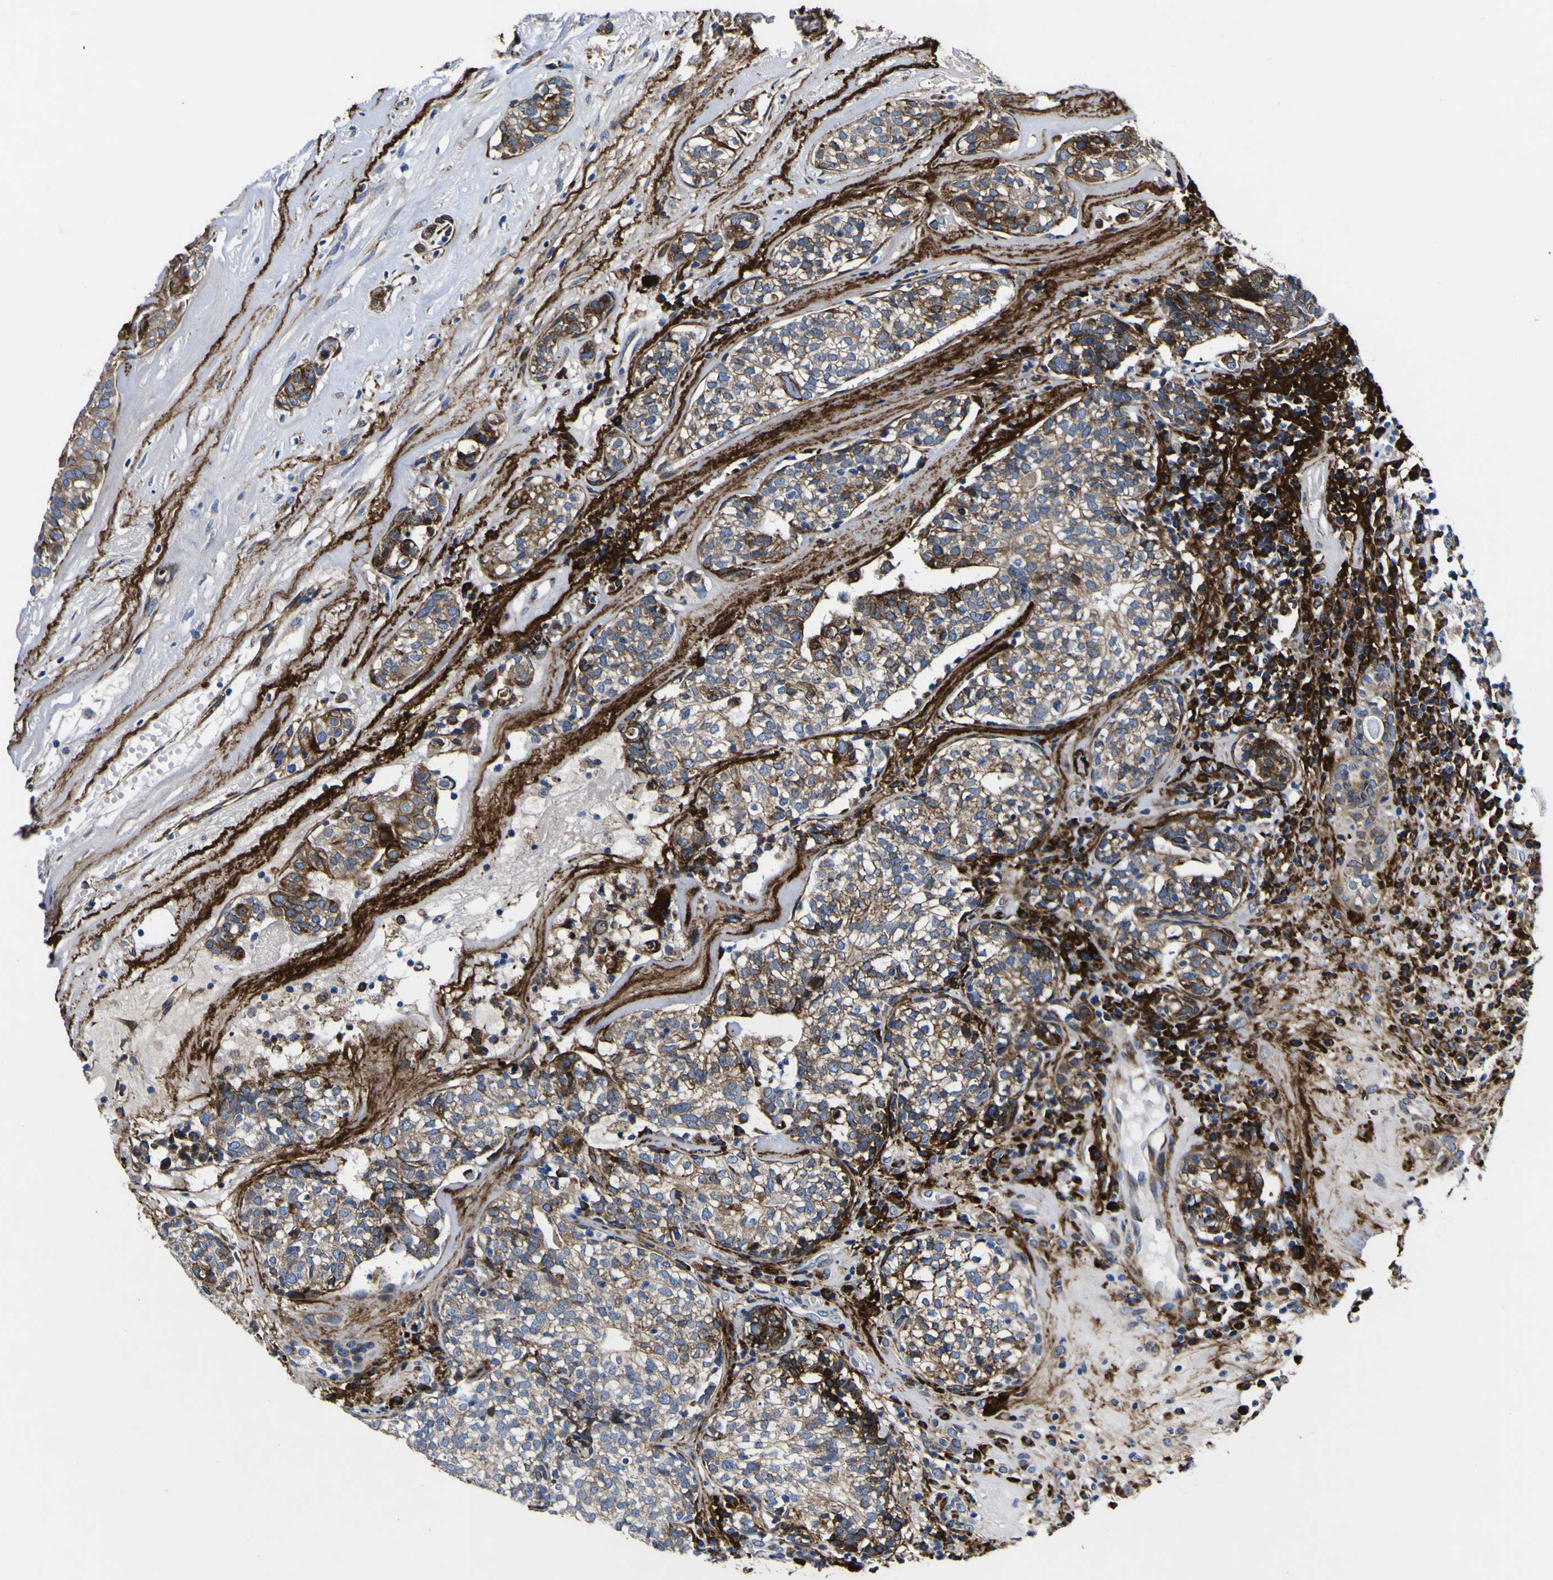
{"staining": {"intensity": "weak", "quantity": ">75%", "location": "cytoplasmic/membranous"}, "tissue": "head and neck cancer", "cell_type": "Tumor cells", "image_type": "cancer", "snomed": [{"axis": "morphology", "description": "Adenocarcinoma, NOS"}, {"axis": "topography", "description": "Salivary gland"}, {"axis": "topography", "description": "Head-Neck"}], "caption": "About >75% of tumor cells in head and neck adenocarcinoma reveal weak cytoplasmic/membranous protein positivity as visualized by brown immunohistochemical staining.", "gene": "SCD", "patient": {"sex": "female", "age": 65}}